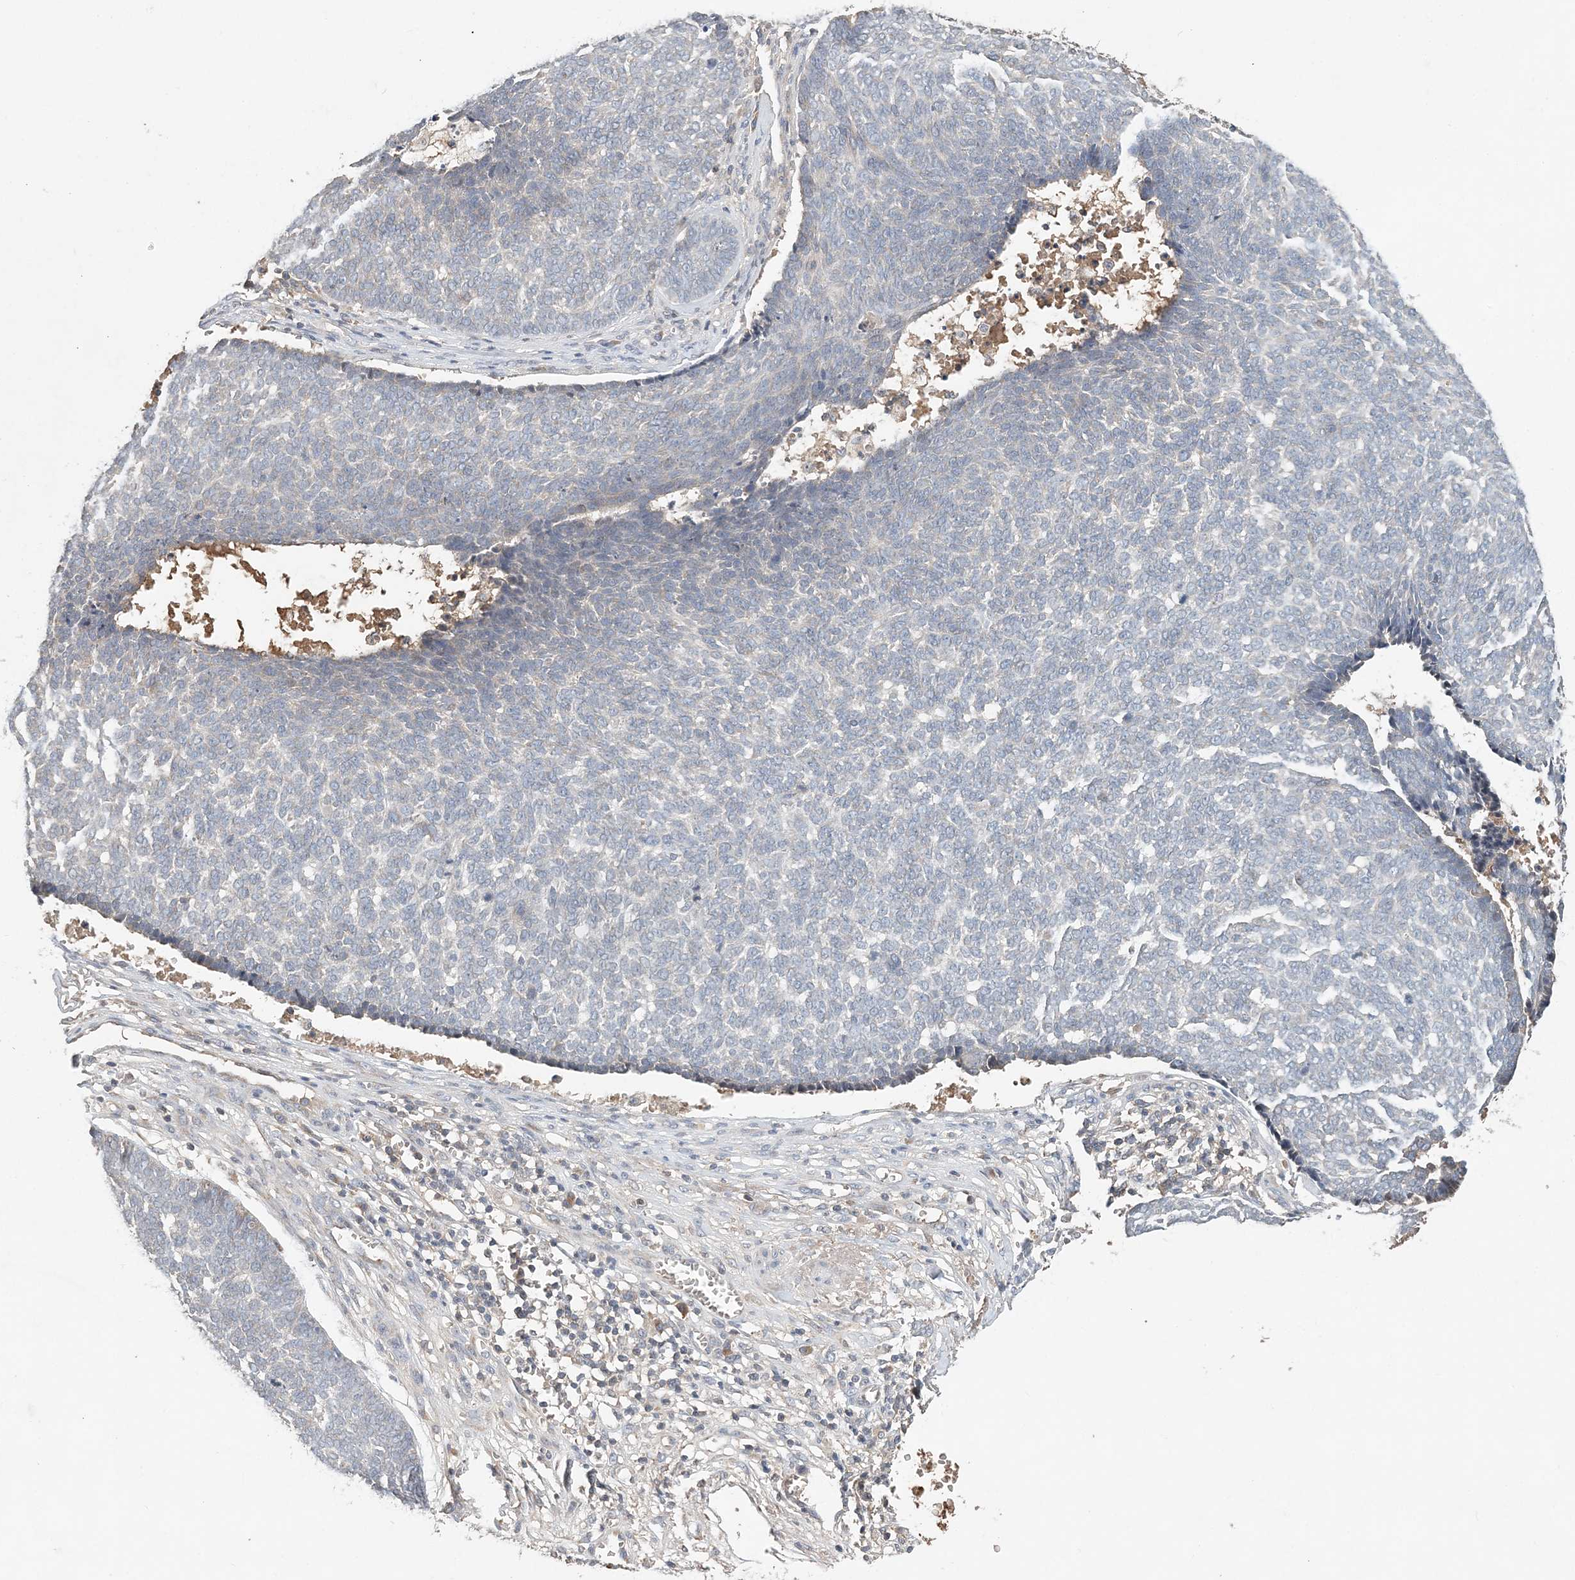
{"staining": {"intensity": "negative", "quantity": "none", "location": "none"}, "tissue": "skin cancer", "cell_type": "Tumor cells", "image_type": "cancer", "snomed": [{"axis": "morphology", "description": "Basal cell carcinoma"}, {"axis": "topography", "description": "Skin"}], "caption": "High power microscopy micrograph of an IHC photomicrograph of skin cancer, revealing no significant expression in tumor cells.", "gene": "SYCP3", "patient": {"sex": "male", "age": 84}}